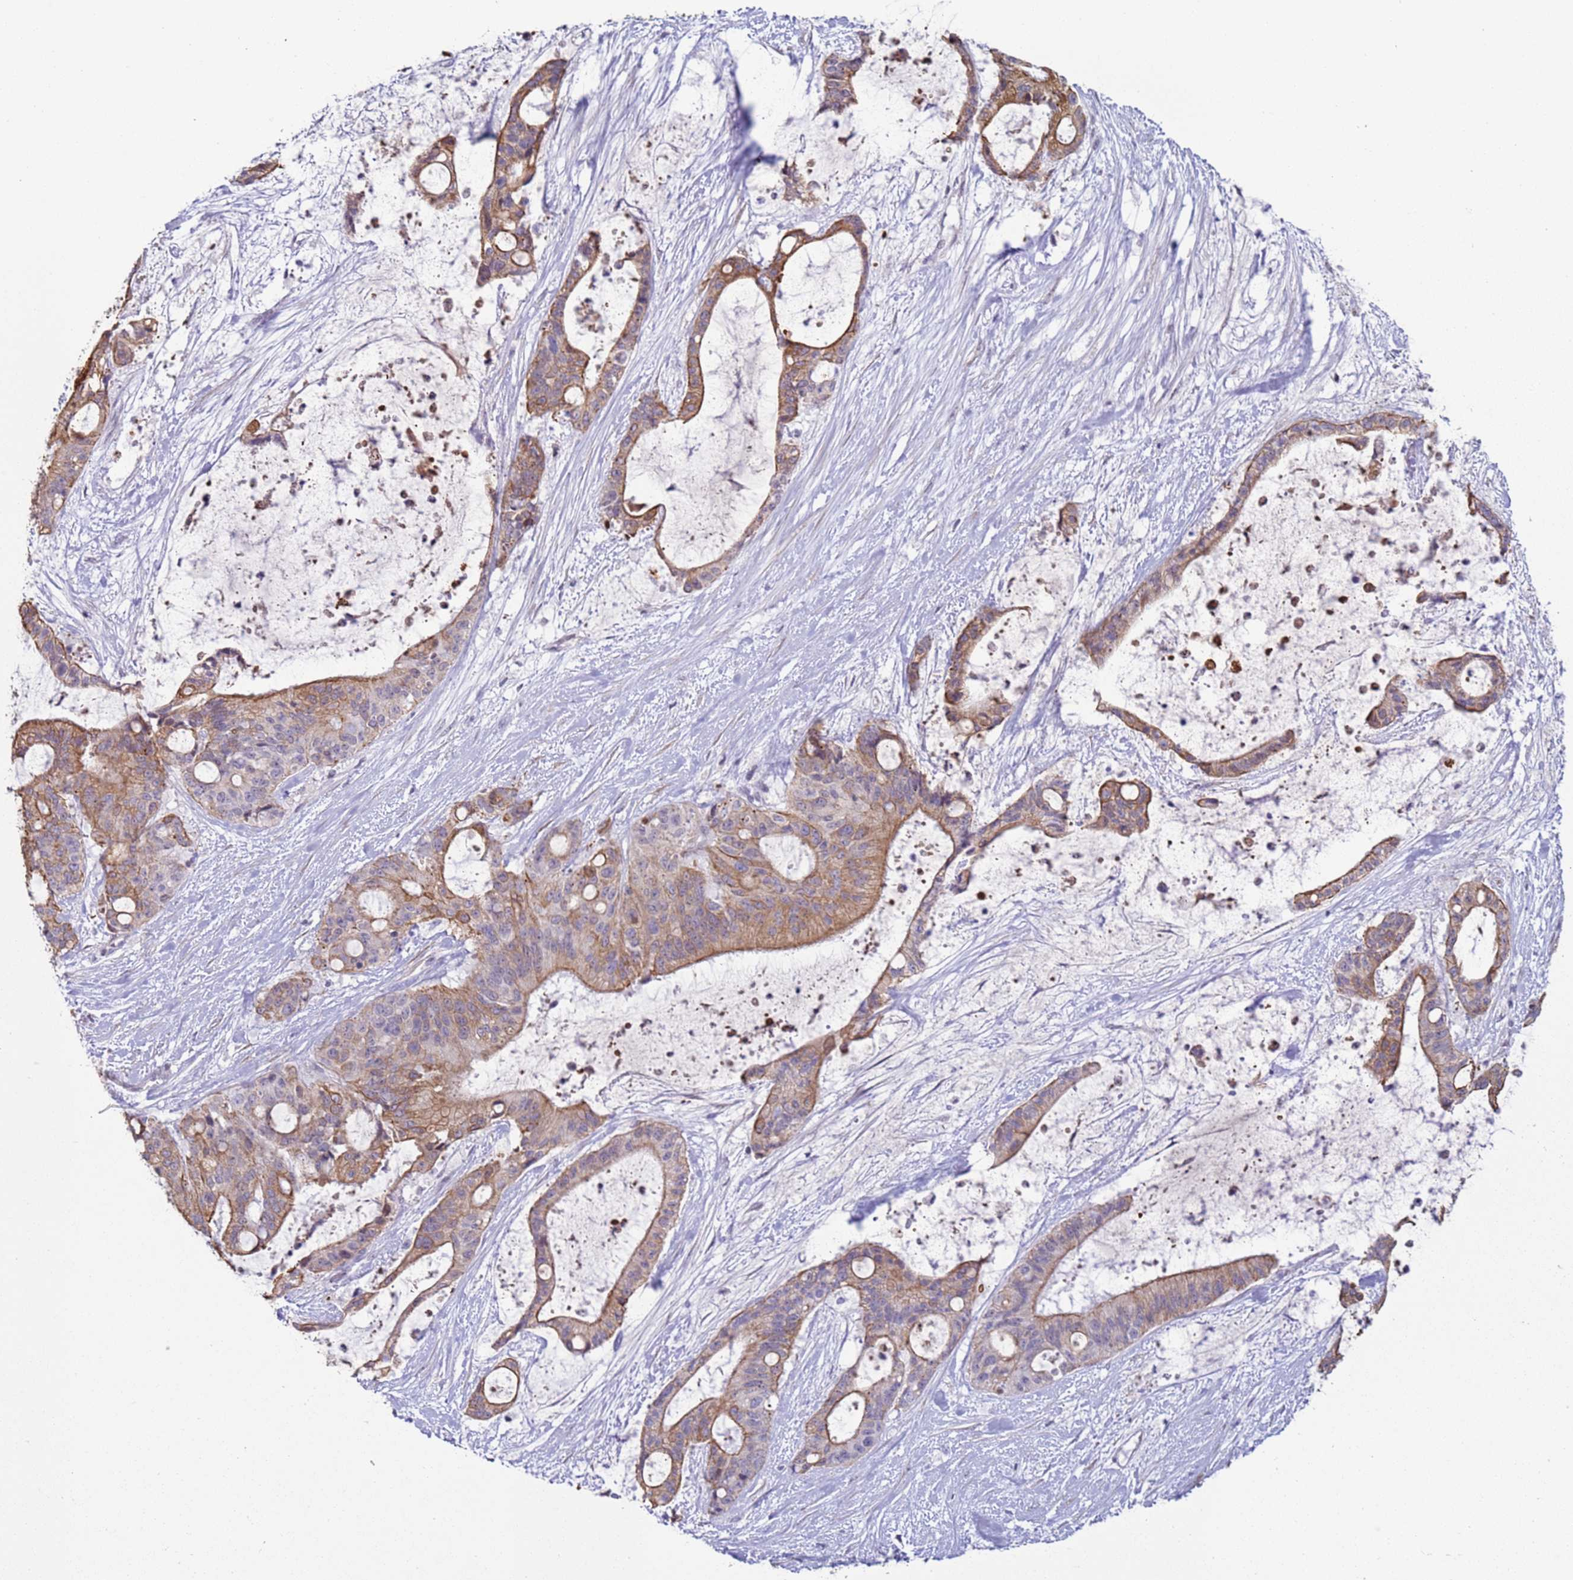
{"staining": {"intensity": "moderate", "quantity": ">75%", "location": "cytoplasmic/membranous"}, "tissue": "liver cancer", "cell_type": "Tumor cells", "image_type": "cancer", "snomed": [{"axis": "morphology", "description": "Normal tissue, NOS"}, {"axis": "morphology", "description": "Cholangiocarcinoma"}, {"axis": "topography", "description": "Liver"}, {"axis": "topography", "description": "Peripheral nerve tissue"}], "caption": "Liver cancer stained for a protein exhibits moderate cytoplasmic/membranous positivity in tumor cells.", "gene": "NPAP1", "patient": {"sex": "female", "age": 73}}